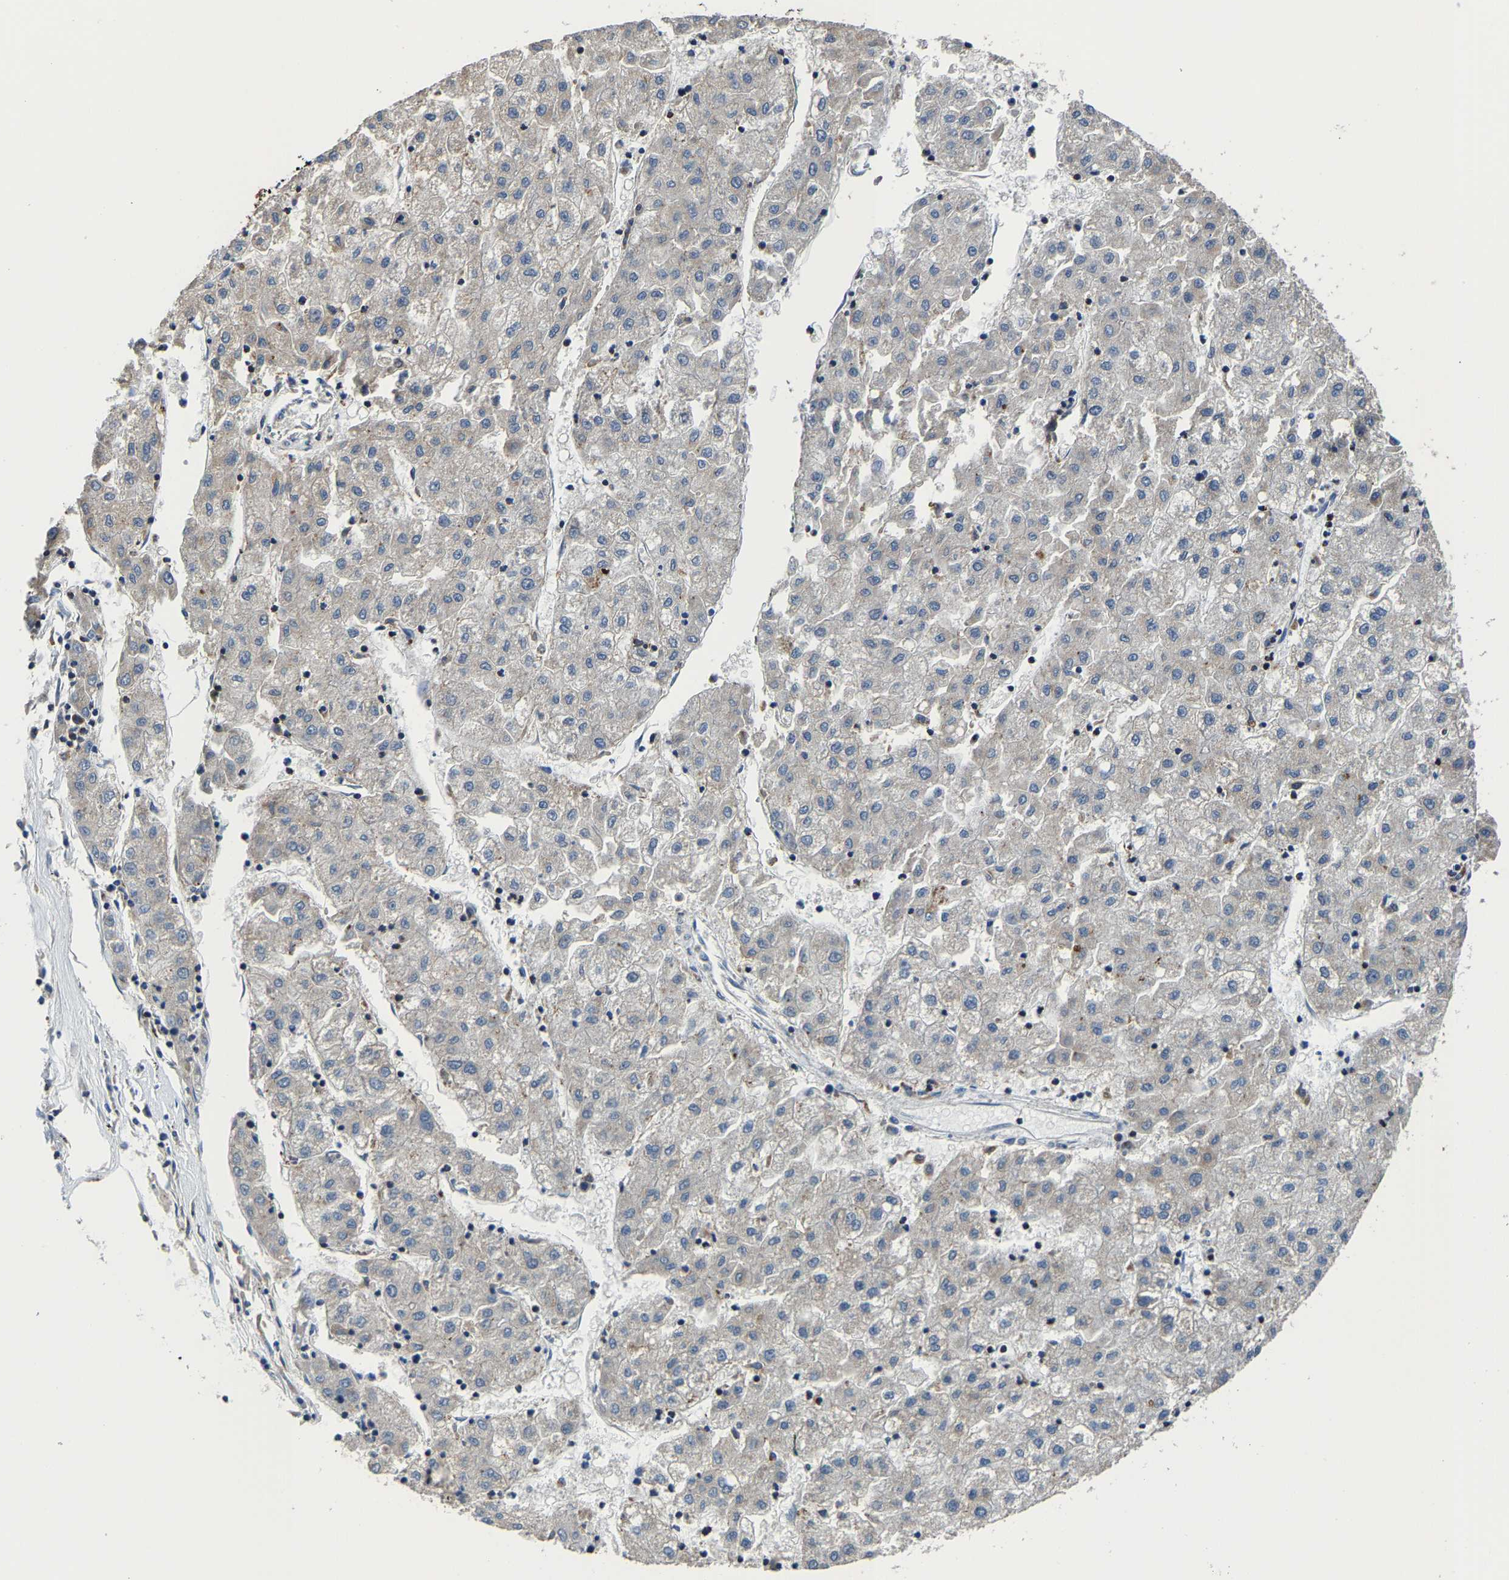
{"staining": {"intensity": "weak", "quantity": "<25%", "location": "cytoplasmic/membranous"}, "tissue": "liver cancer", "cell_type": "Tumor cells", "image_type": "cancer", "snomed": [{"axis": "morphology", "description": "Carcinoma, Hepatocellular, NOS"}, {"axis": "topography", "description": "Liver"}], "caption": "Human liver cancer stained for a protein using IHC reveals no expression in tumor cells.", "gene": "AGK", "patient": {"sex": "male", "age": 72}}